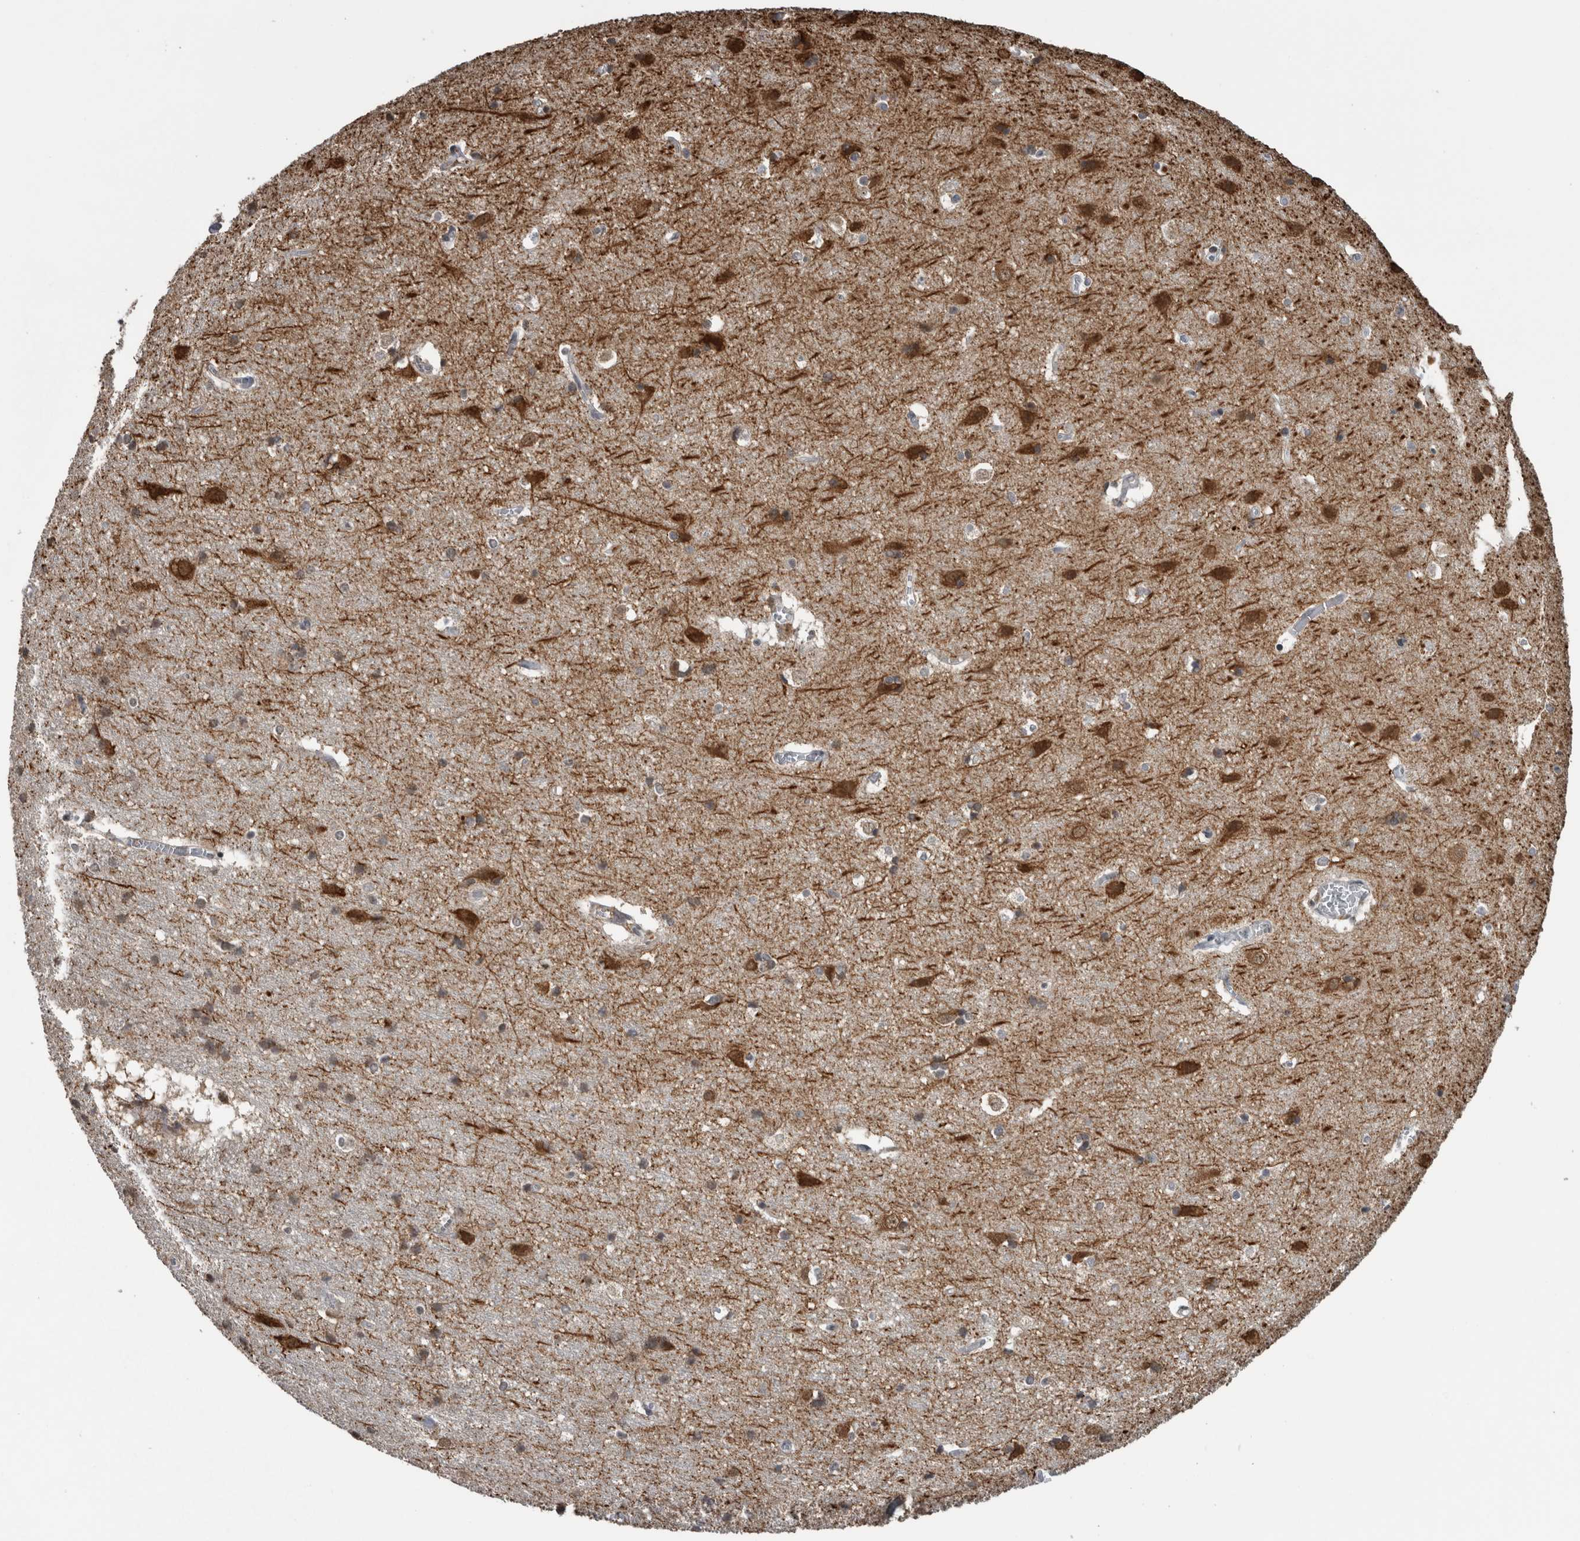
{"staining": {"intensity": "negative", "quantity": "none", "location": "none"}, "tissue": "cerebral cortex", "cell_type": "Endothelial cells", "image_type": "normal", "snomed": [{"axis": "morphology", "description": "Normal tissue, NOS"}, {"axis": "topography", "description": "Cerebral cortex"}], "caption": "Photomicrograph shows no protein expression in endothelial cells of benign cerebral cortex. The staining was performed using DAB to visualize the protein expression in brown, while the nuclei were stained in blue with hematoxylin (Magnification: 20x).", "gene": "OR2K2", "patient": {"sex": "male", "age": 54}}